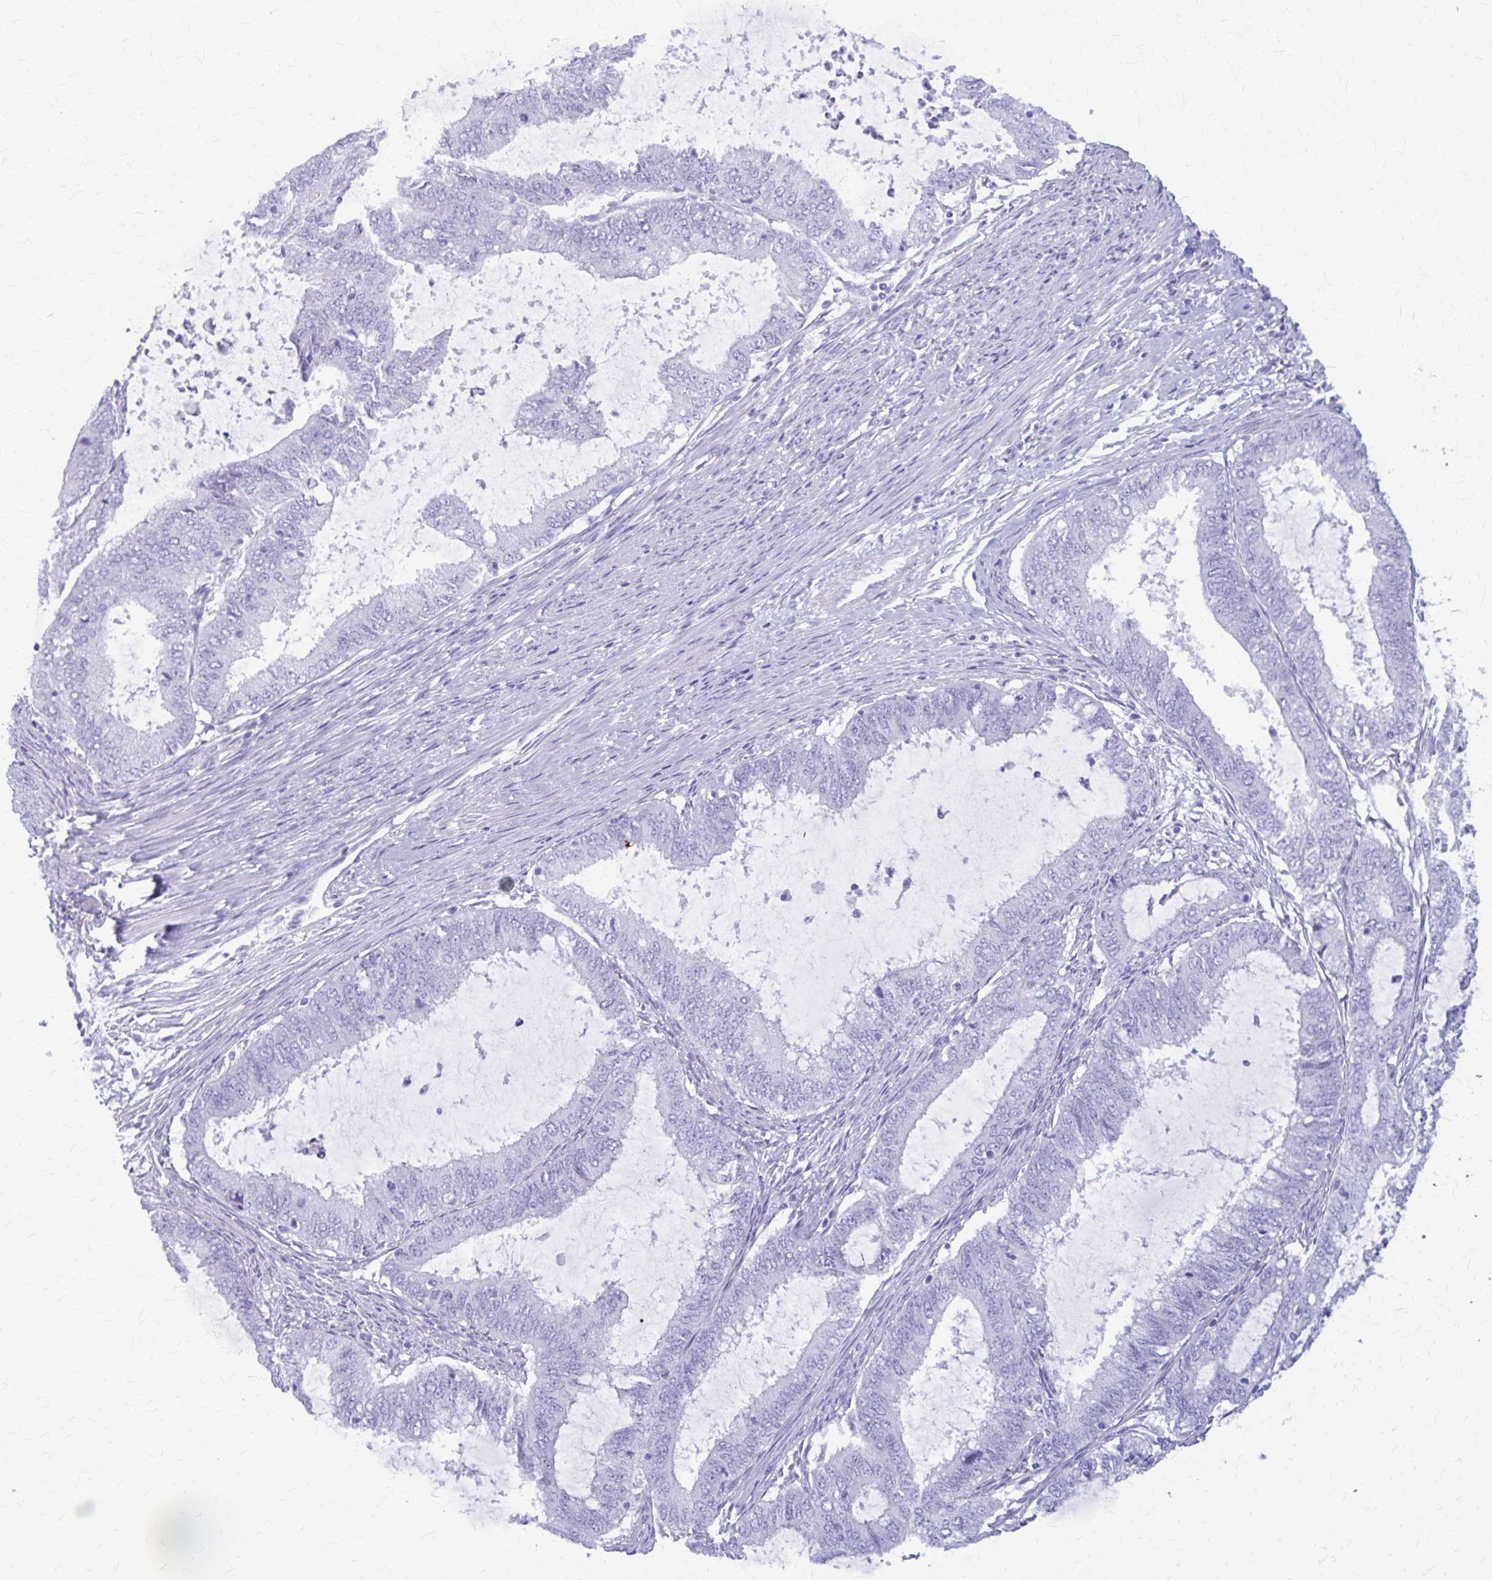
{"staining": {"intensity": "negative", "quantity": "none", "location": "none"}, "tissue": "endometrial cancer", "cell_type": "Tumor cells", "image_type": "cancer", "snomed": [{"axis": "morphology", "description": "Adenocarcinoma, NOS"}, {"axis": "topography", "description": "Endometrium"}], "caption": "This histopathology image is of adenocarcinoma (endometrial) stained with immunohistochemistry to label a protein in brown with the nuclei are counter-stained blue. There is no expression in tumor cells.", "gene": "KLHDC7A", "patient": {"sex": "female", "age": 51}}